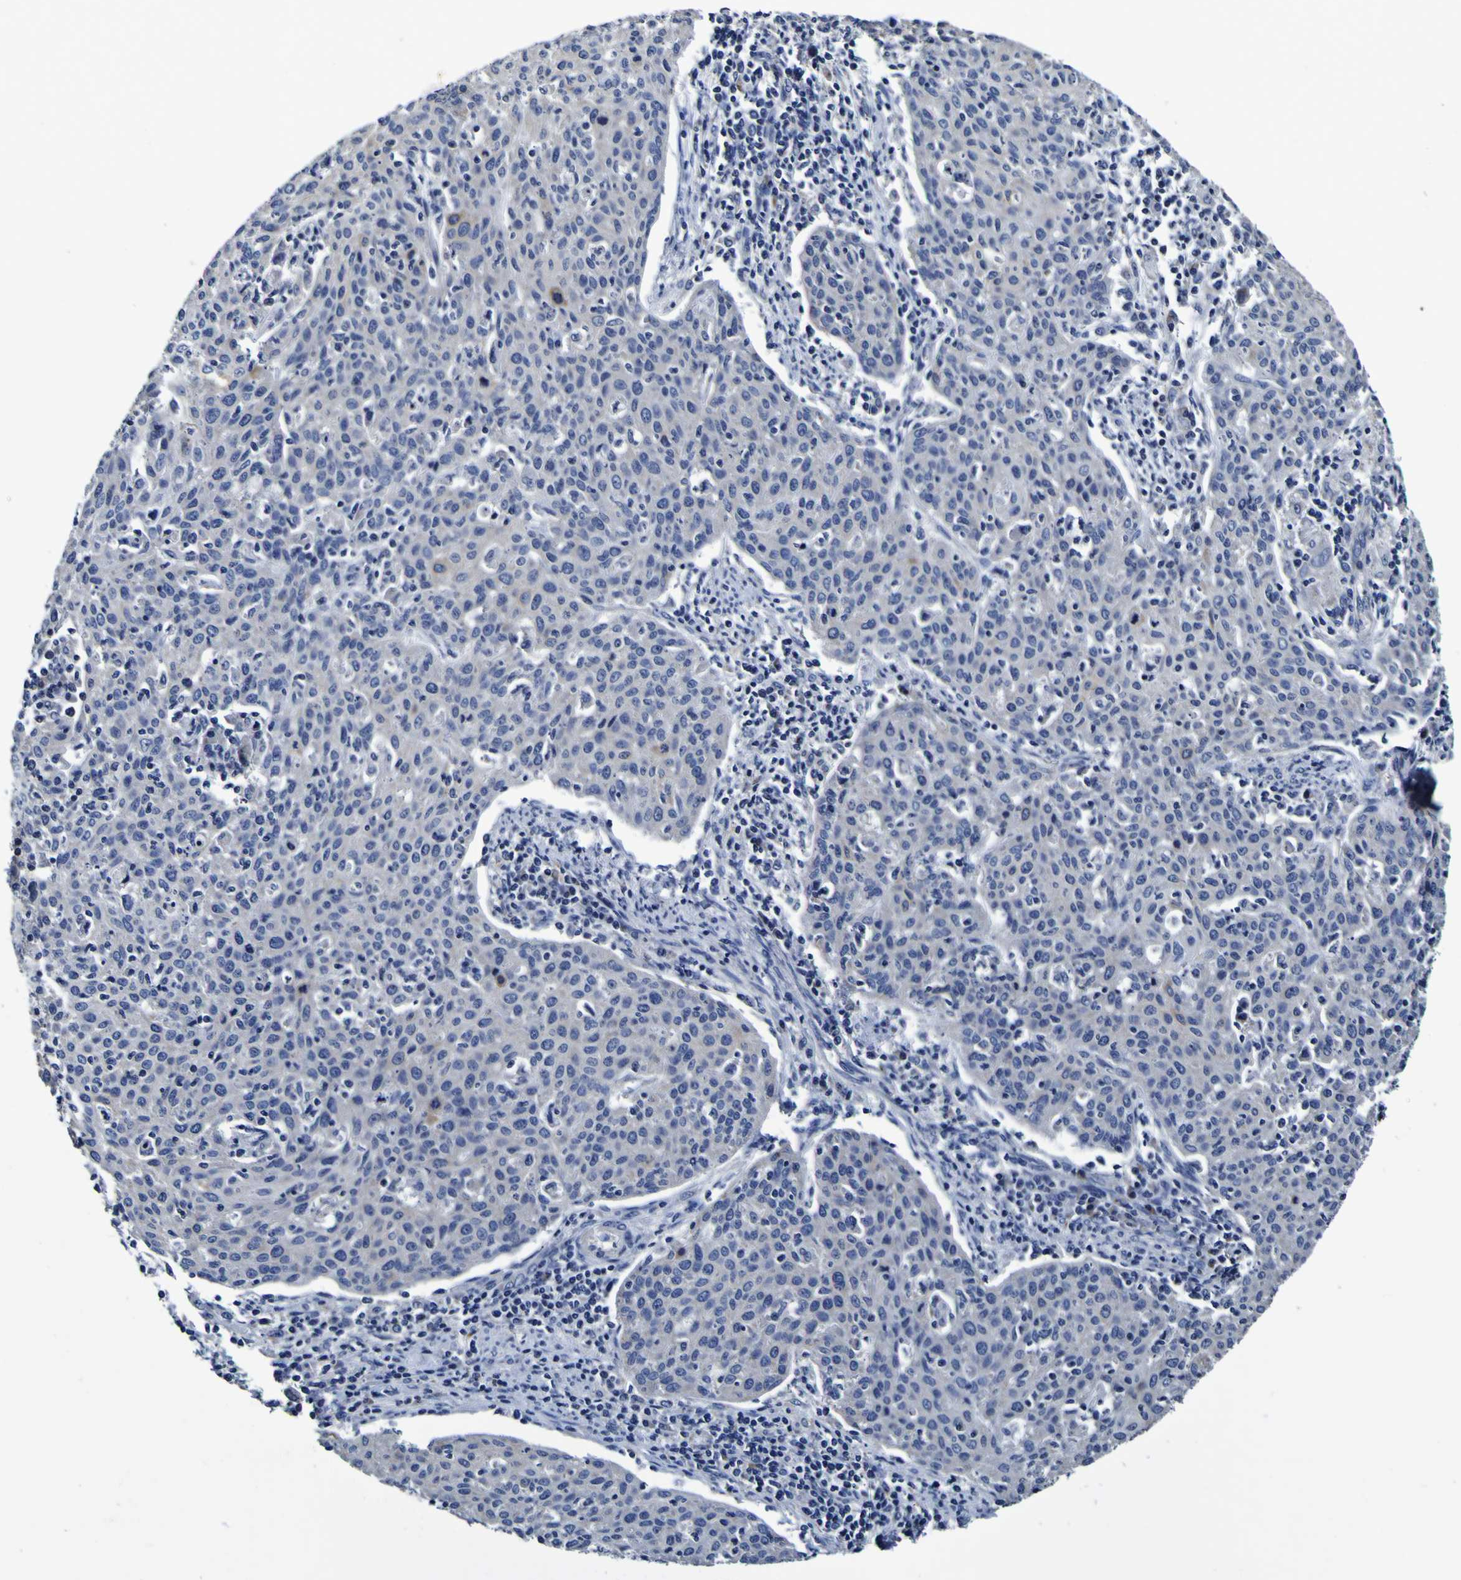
{"staining": {"intensity": "negative", "quantity": "none", "location": "none"}, "tissue": "cervical cancer", "cell_type": "Tumor cells", "image_type": "cancer", "snomed": [{"axis": "morphology", "description": "Squamous cell carcinoma, NOS"}, {"axis": "topography", "description": "Cervix"}], "caption": "Immunohistochemistry image of neoplastic tissue: cervical cancer (squamous cell carcinoma) stained with DAB (3,3'-diaminobenzidine) reveals no significant protein staining in tumor cells.", "gene": "PANK4", "patient": {"sex": "female", "age": 38}}